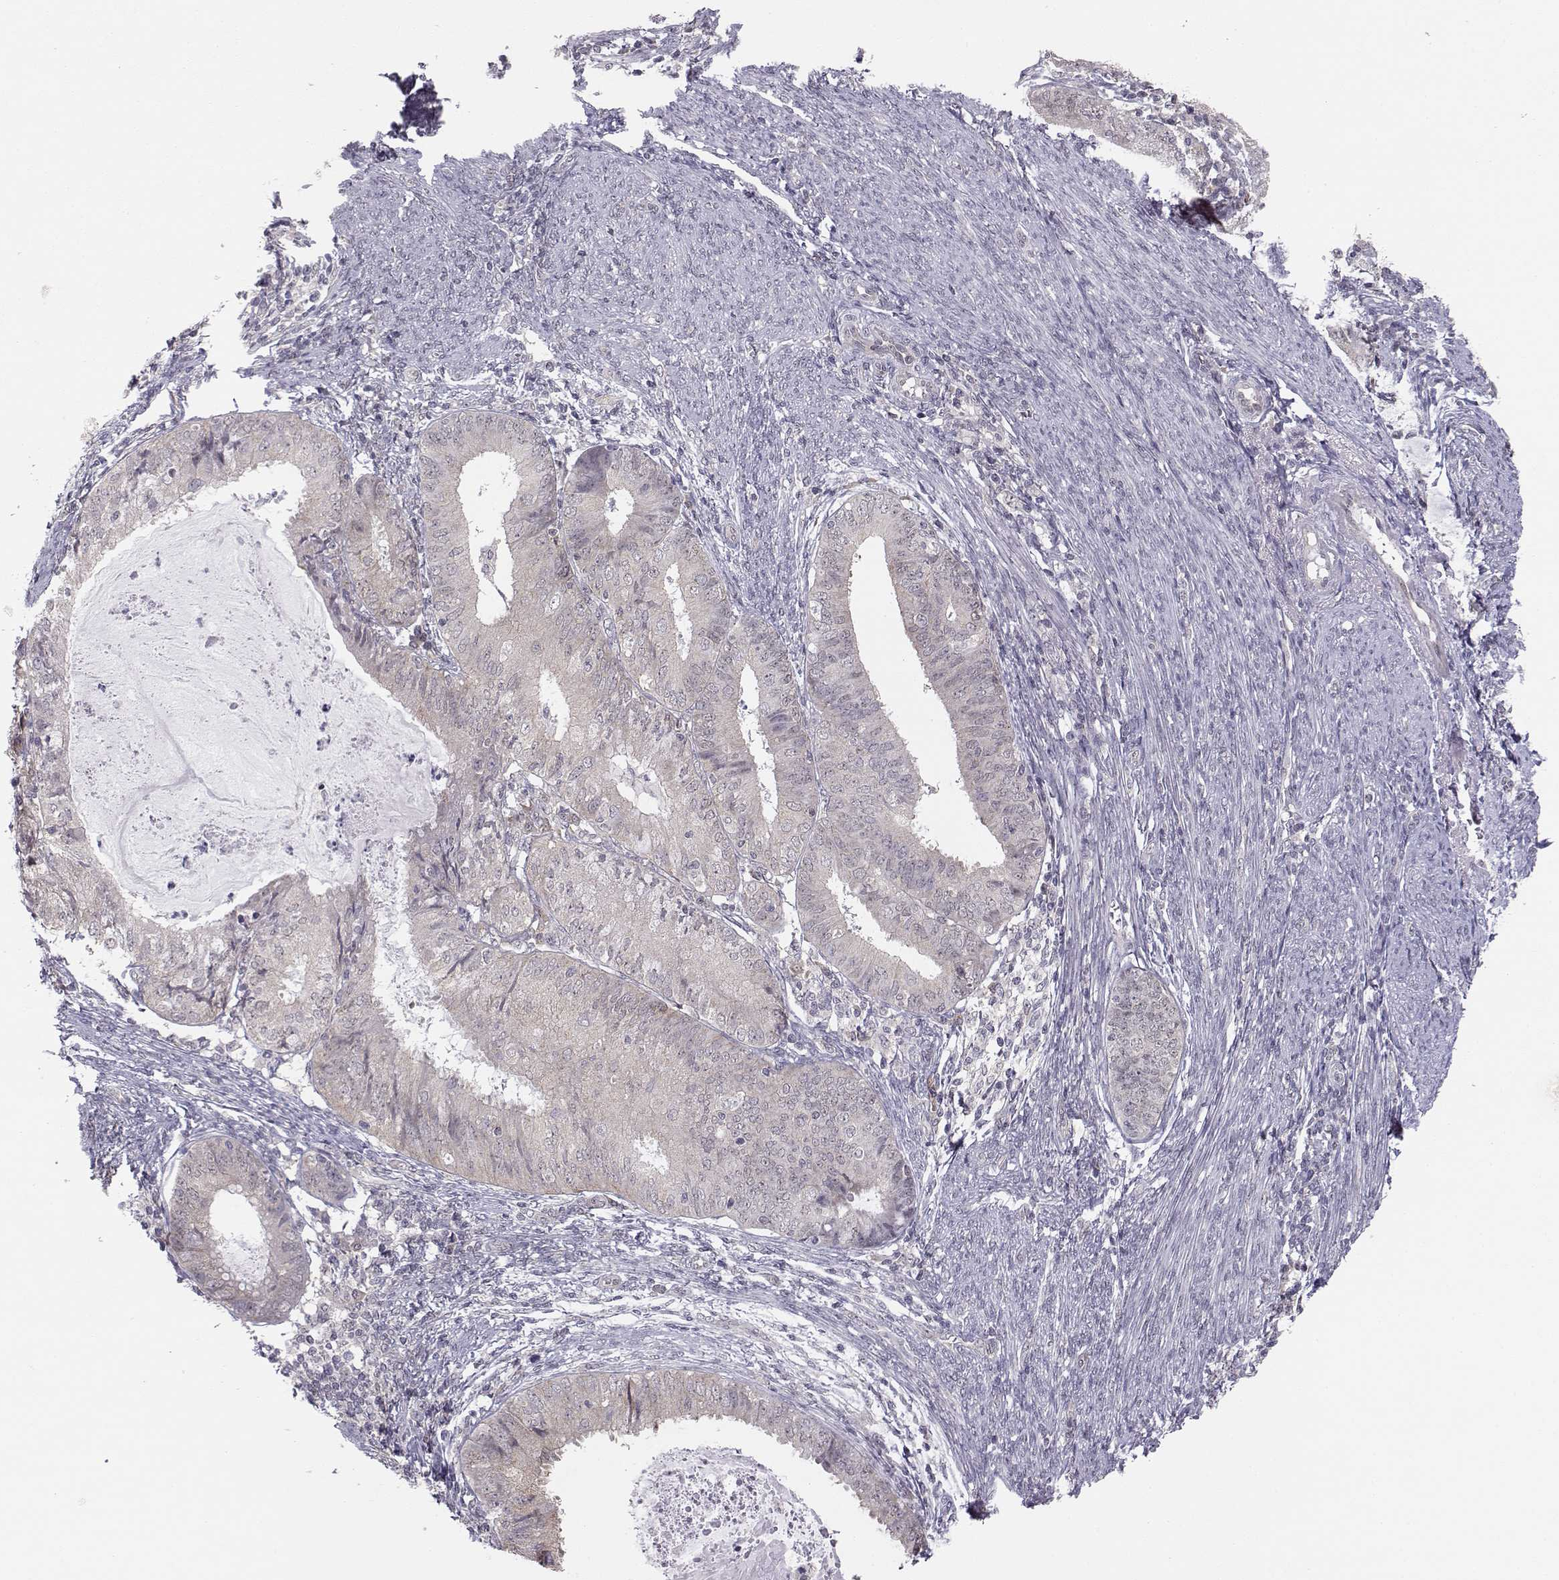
{"staining": {"intensity": "weak", "quantity": ">75%", "location": "cytoplasmic/membranous"}, "tissue": "endometrial cancer", "cell_type": "Tumor cells", "image_type": "cancer", "snomed": [{"axis": "morphology", "description": "Adenocarcinoma, NOS"}, {"axis": "topography", "description": "Endometrium"}], "caption": "A low amount of weak cytoplasmic/membranous positivity is present in about >75% of tumor cells in endometrial cancer tissue.", "gene": "KIF13B", "patient": {"sex": "female", "age": 57}}